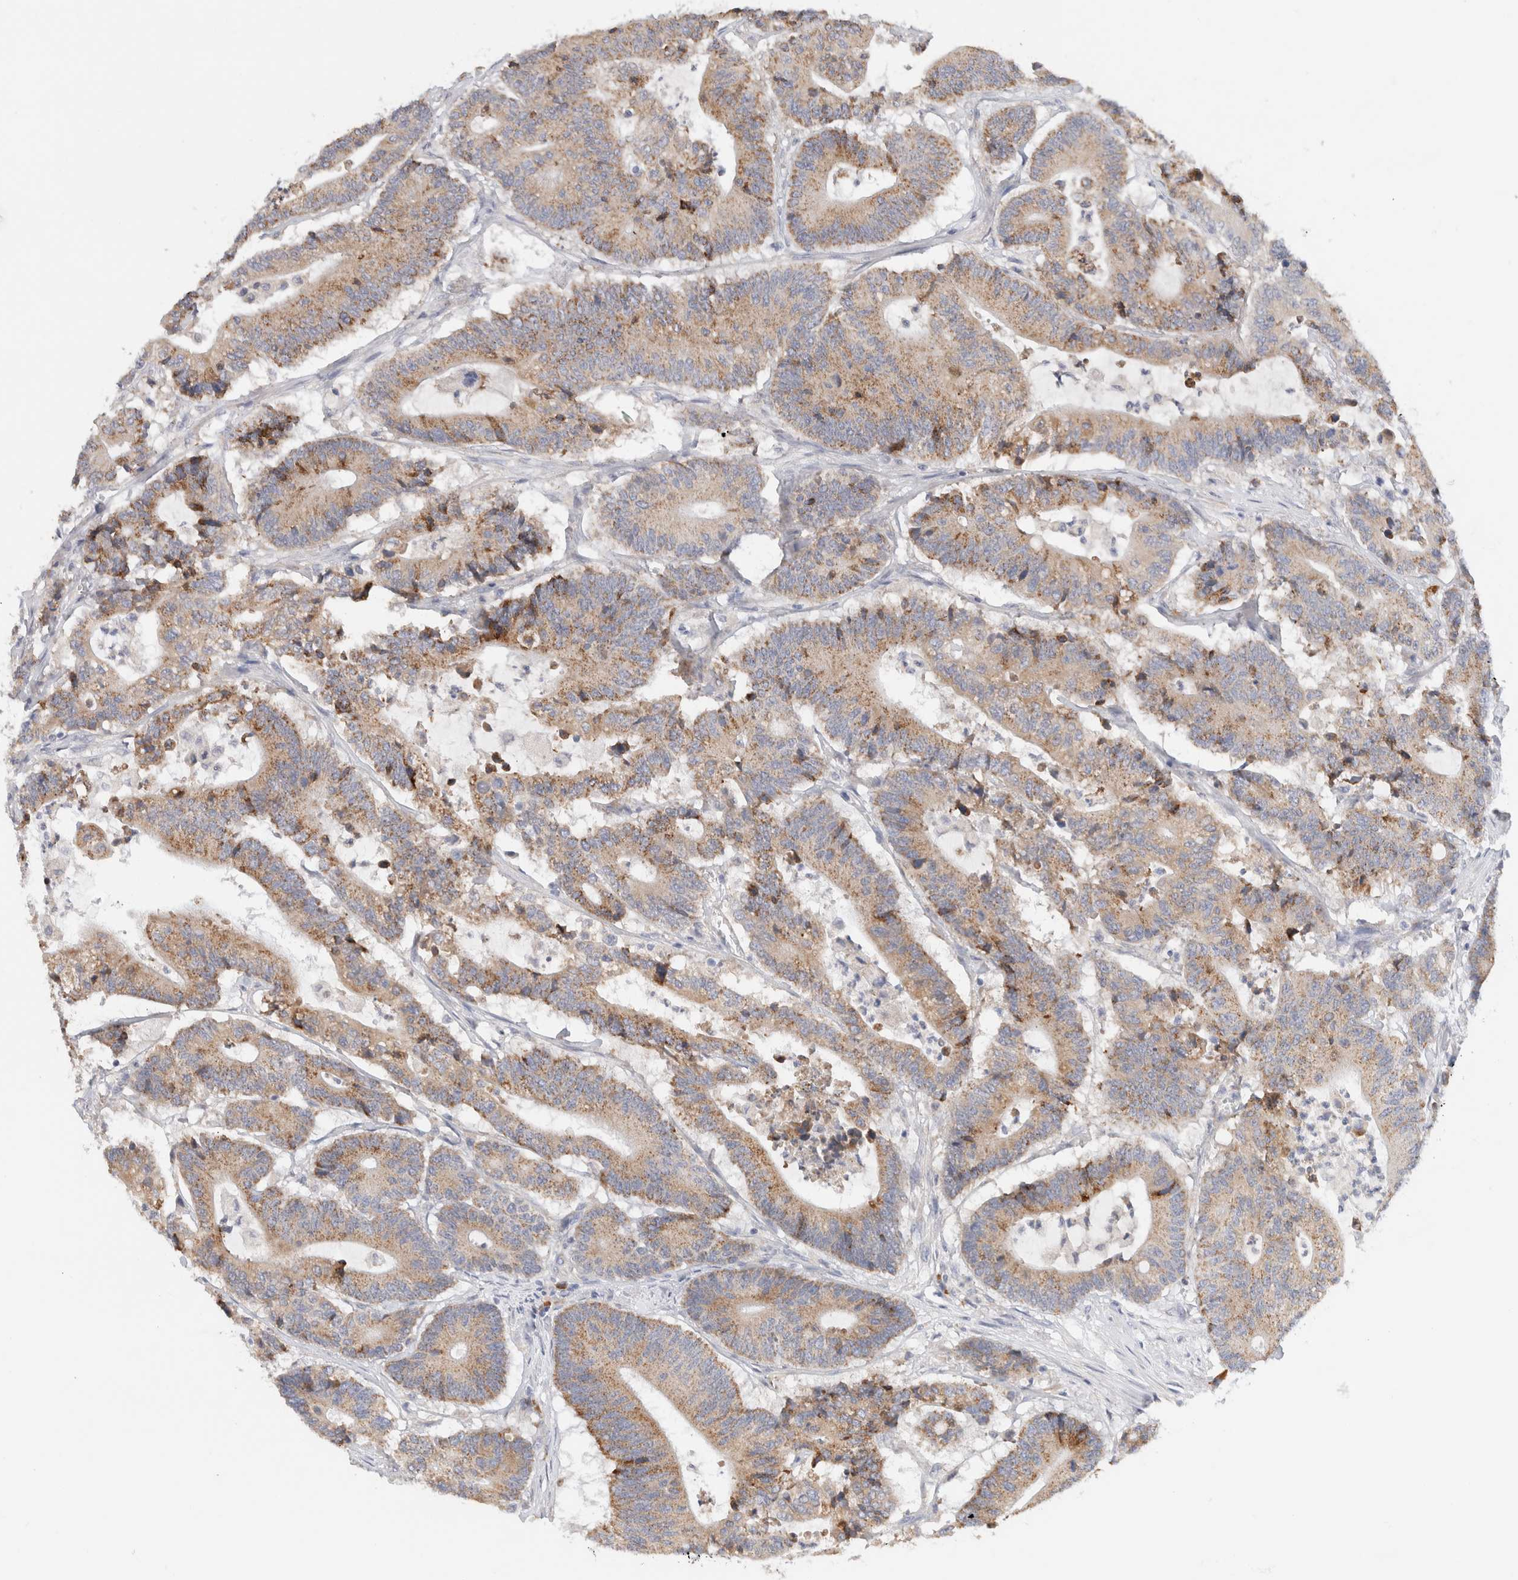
{"staining": {"intensity": "weak", "quantity": ">75%", "location": "cytoplasmic/membranous"}, "tissue": "colorectal cancer", "cell_type": "Tumor cells", "image_type": "cancer", "snomed": [{"axis": "morphology", "description": "Adenocarcinoma, NOS"}, {"axis": "topography", "description": "Colon"}], "caption": "An IHC histopathology image of tumor tissue is shown. Protein staining in brown highlights weak cytoplasmic/membranous positivity in colorectal cancer within tumor cells.", "gene": "GADD45G", "patient": {"sex": "female", "age": 84}}